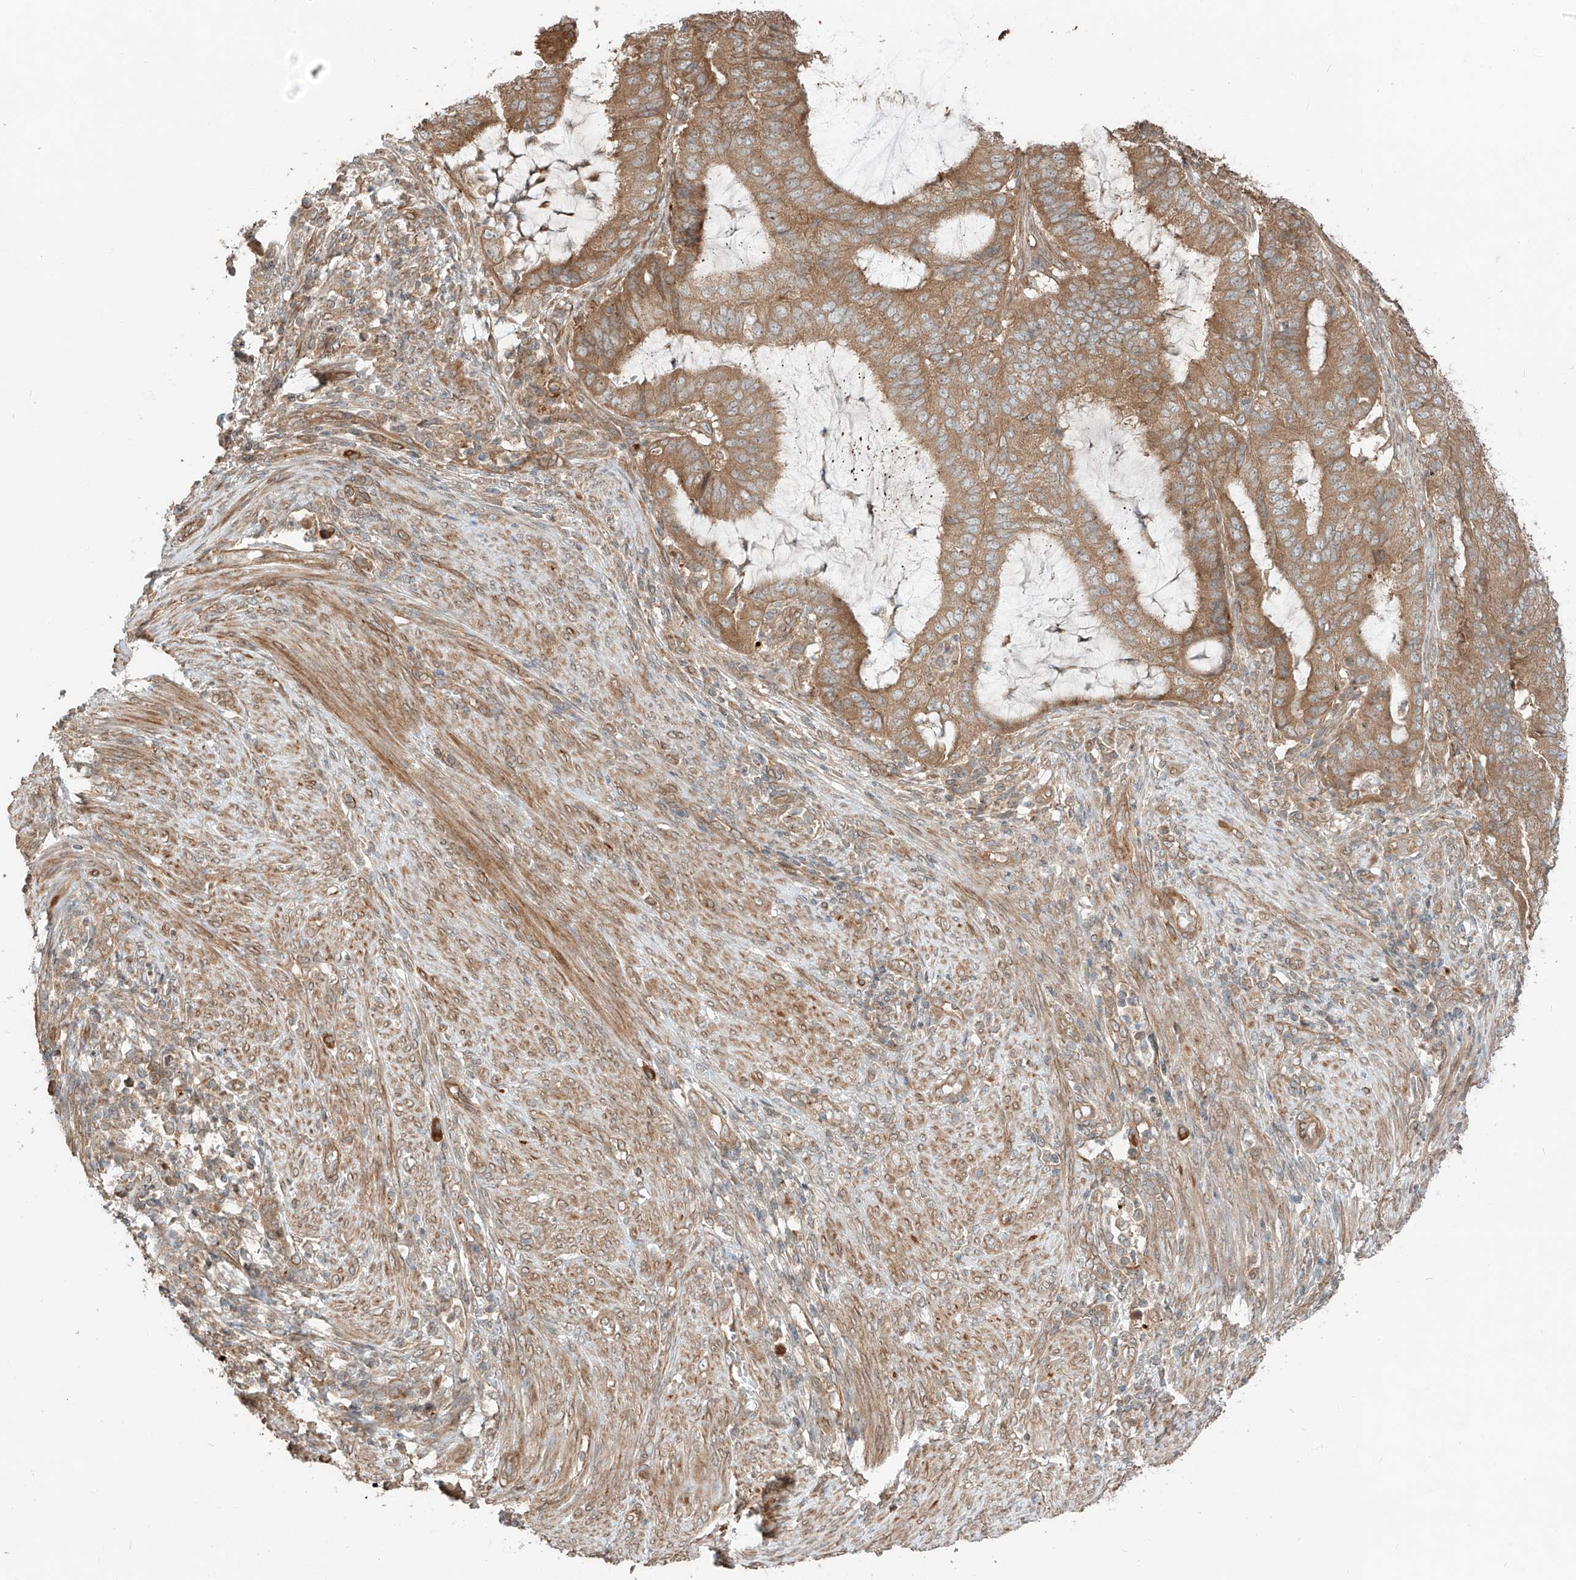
{"staining": {"intensity": "moderate", "quantity": ">75%", "location": "cytoplasmic/membranous"}, "tissue": "endometrial cancer", "cell_type": "Tumor cells", "image_type": "cancer", "snomed": [{"axis": "morphology", "description": "Adenocarcinoma, NOS"}, {"axis": "topography", "description": "Endometrium"}], "caption": "Protein staining demonstrates moderate cytoplasmic/membranous positivity in approximately >75% of tumor cells in endometrial cancer (adenocarcinoma).", "gene": "CEP162", "patient": {"sex": "female", "age": 51}}